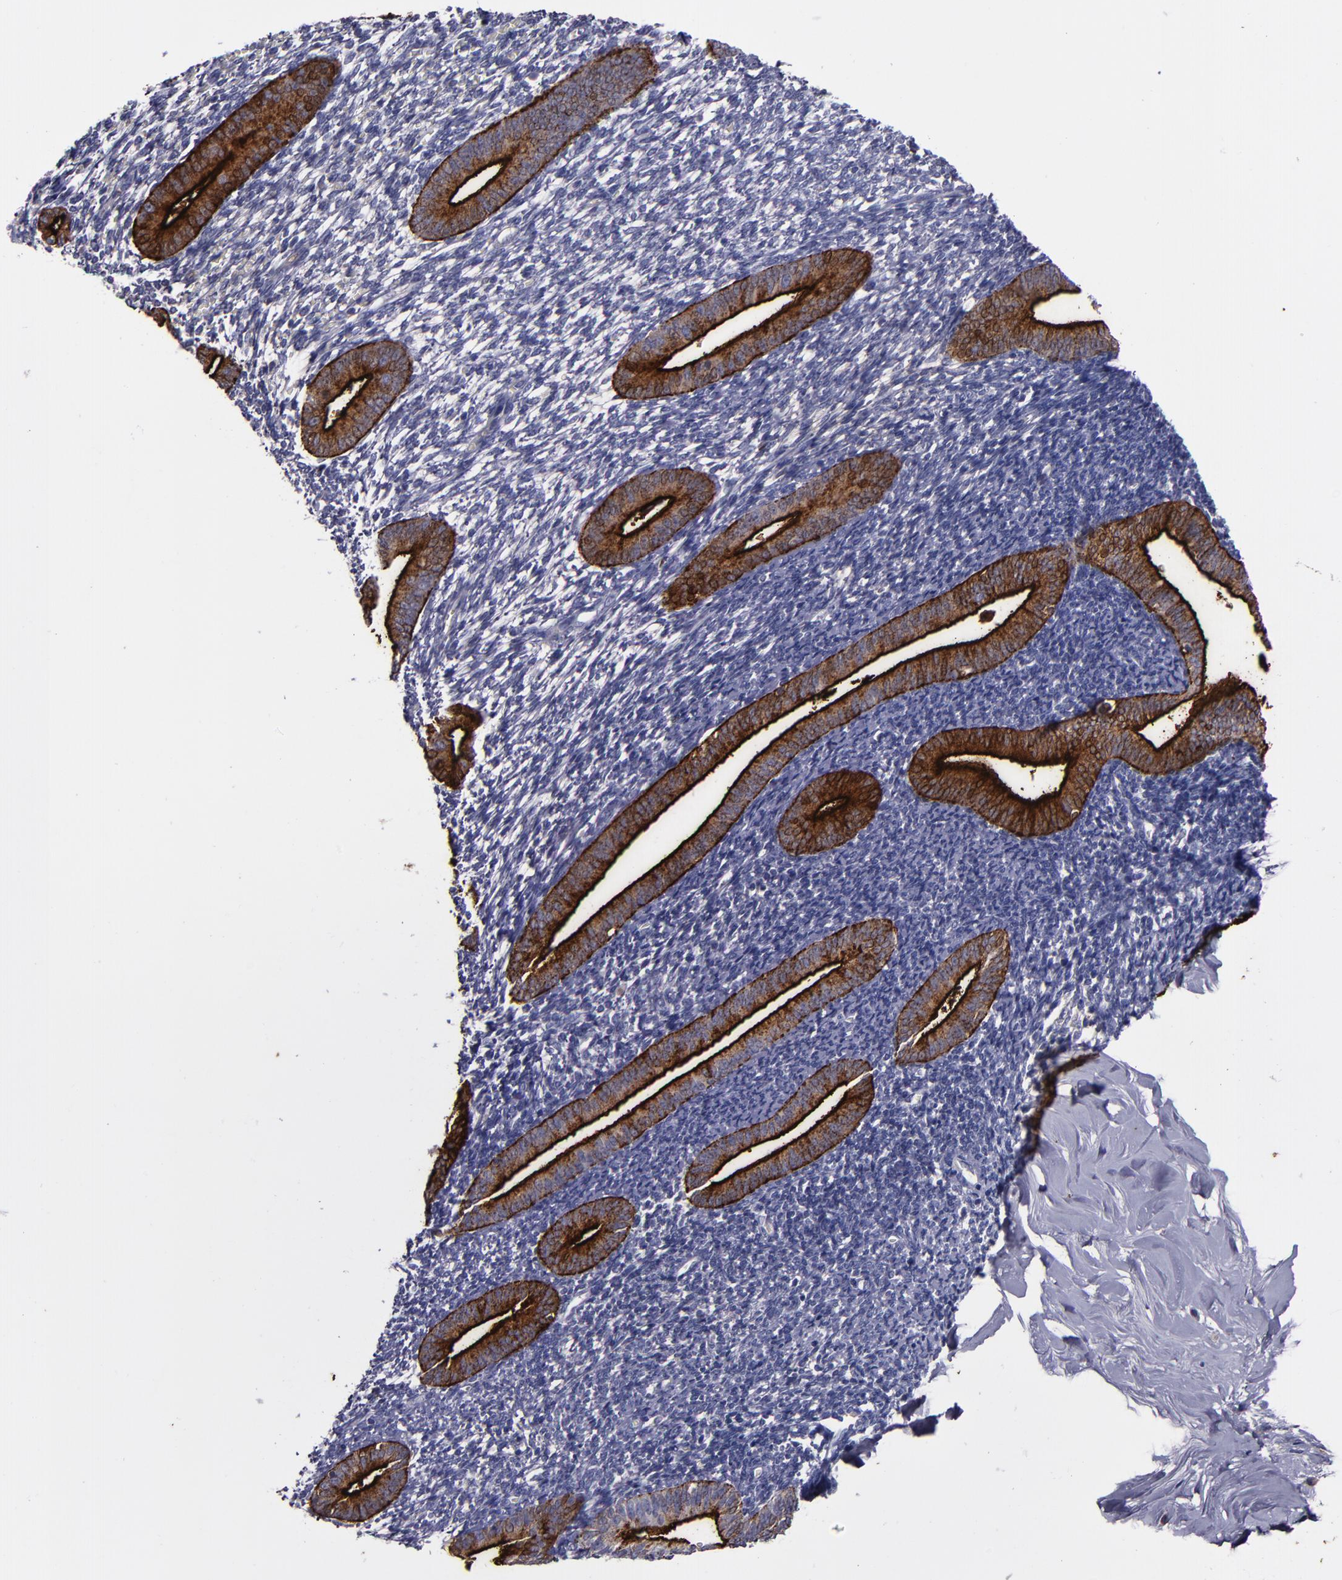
{"staining": {"intensity": "negative", "quantity": "none", "location": "none"}, "tissue": "endometrium", "cell_type": "Cells in endometrial stroma", "image_type": "normal", "snomed": [{"axis": "morphology", "description": "Normal tissue, NOS"}, {"axis": "topography", "description": "Smooth muscle"}, {"axis": "topography", "description": "Endometrium"}], "caption": "Immunohistochemistry of normal endometrium displays no staining in cells in endometrial stroma.", "gene": "MFGE8", "patient": {"sex": "female", "age": 57}}